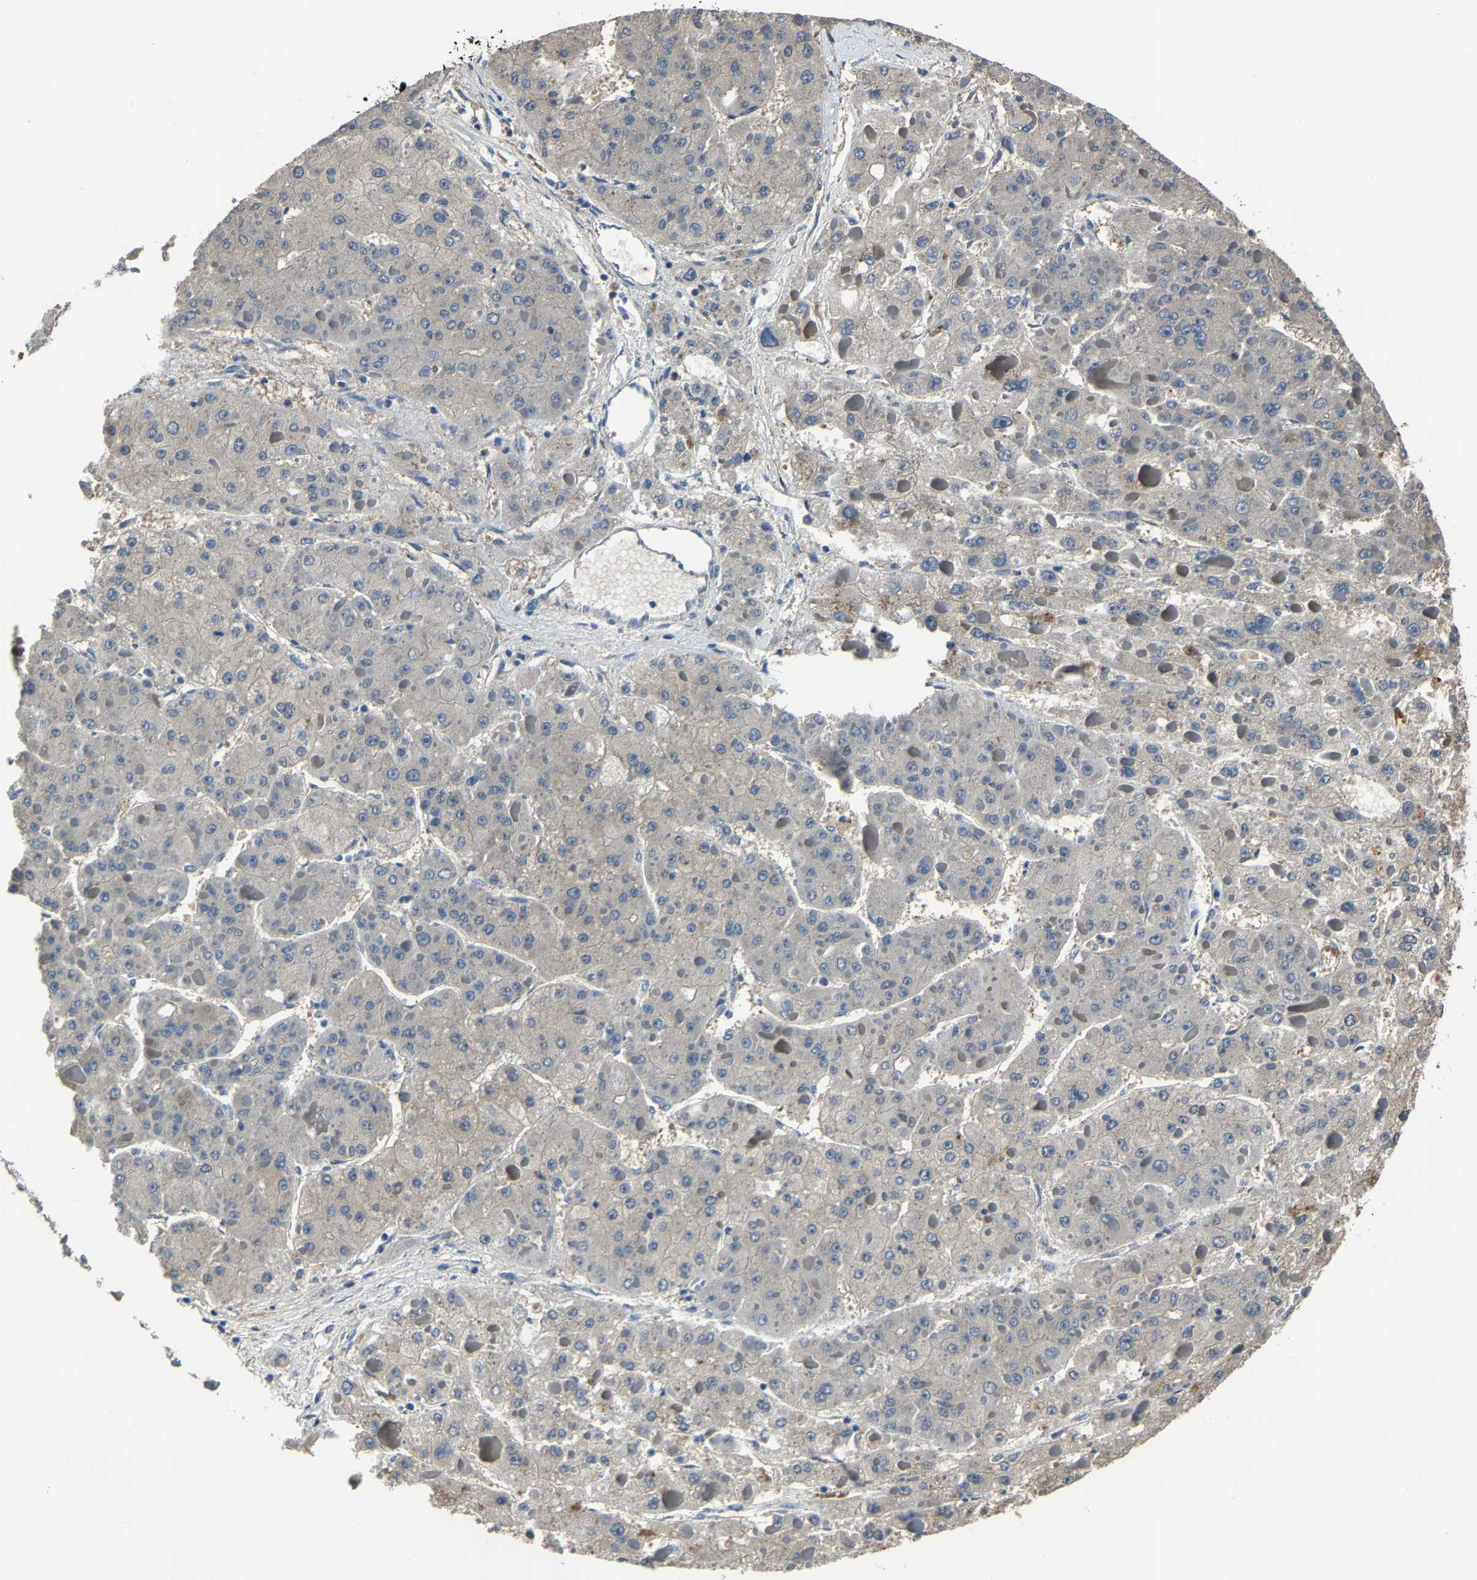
{"staining": {"intensity": "negative", "quantity": "none", "location": "none"}, "tissue": "liver cancer", "cell_type": "Tumor cells", "image_type": "cancer", "snomed": [{"axis": "morphology", "description": "Carcinoma, Hepatocellular, NOS"}, {"axis": "topography", "description": "Liver"}], "caption": "A histopathology image of human liver hepatocellular carcinoma is negative for staining in tumor cells.", "gene": "STRBP", "patient": {"sex": "female", "age": 73}}